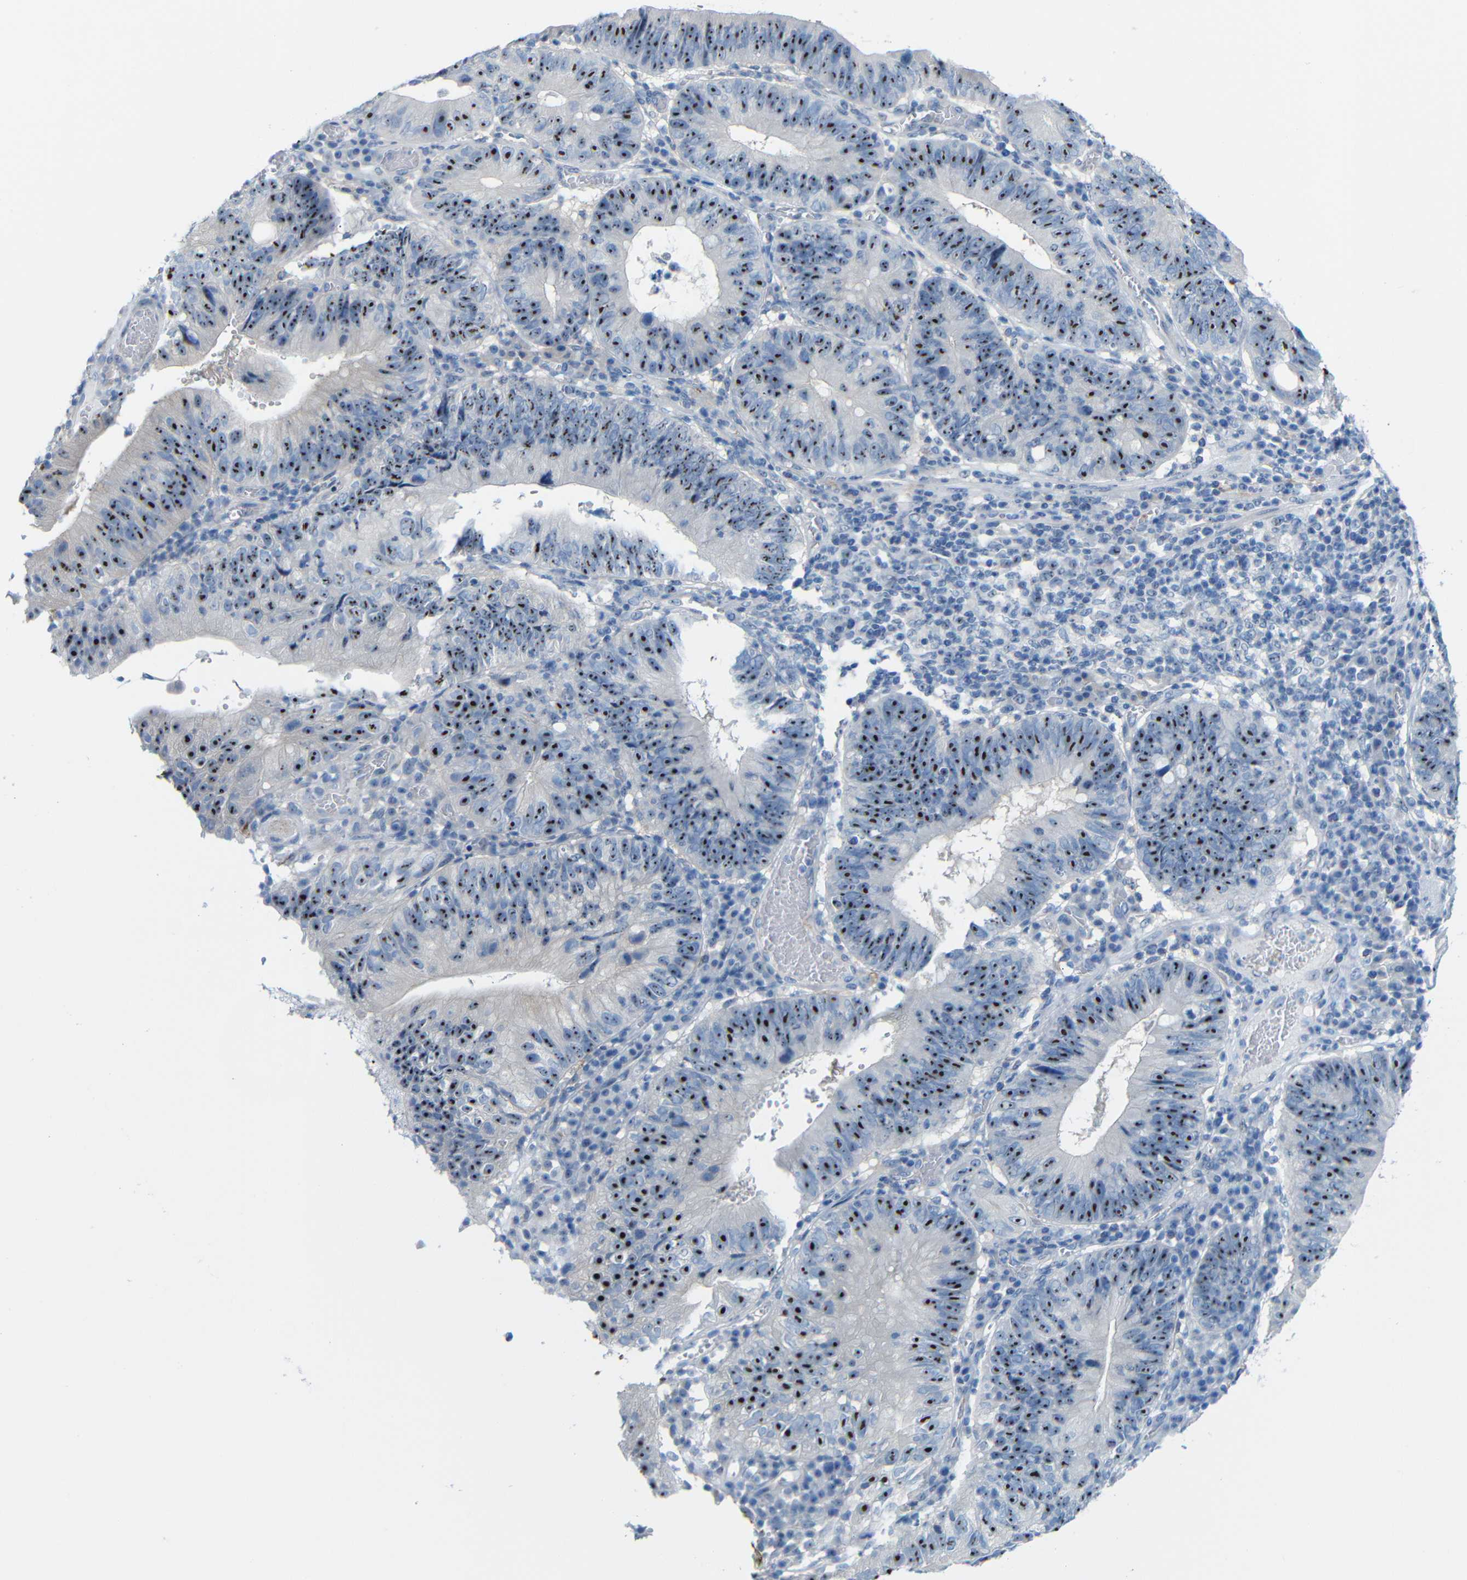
{"staining": {"intensity": "strong", "quantity": ">75%", "location": "nuclear"}, "tissue": "stomach cancer", "cell_type": "Tumor cells", "image_type": "cancer", "snomed": [{"axis": "morphology", "description": "Adenocarcinoma, NOS"}, {"axis": "topography", "description": "Stomach"}], "caption": "A brown stain labels strong nuclear positivity of a protein in human stomach adenocarcinoma tumor cells.", "gene": "C1orf210", "patient": {"sex": "male", "age": 59}}